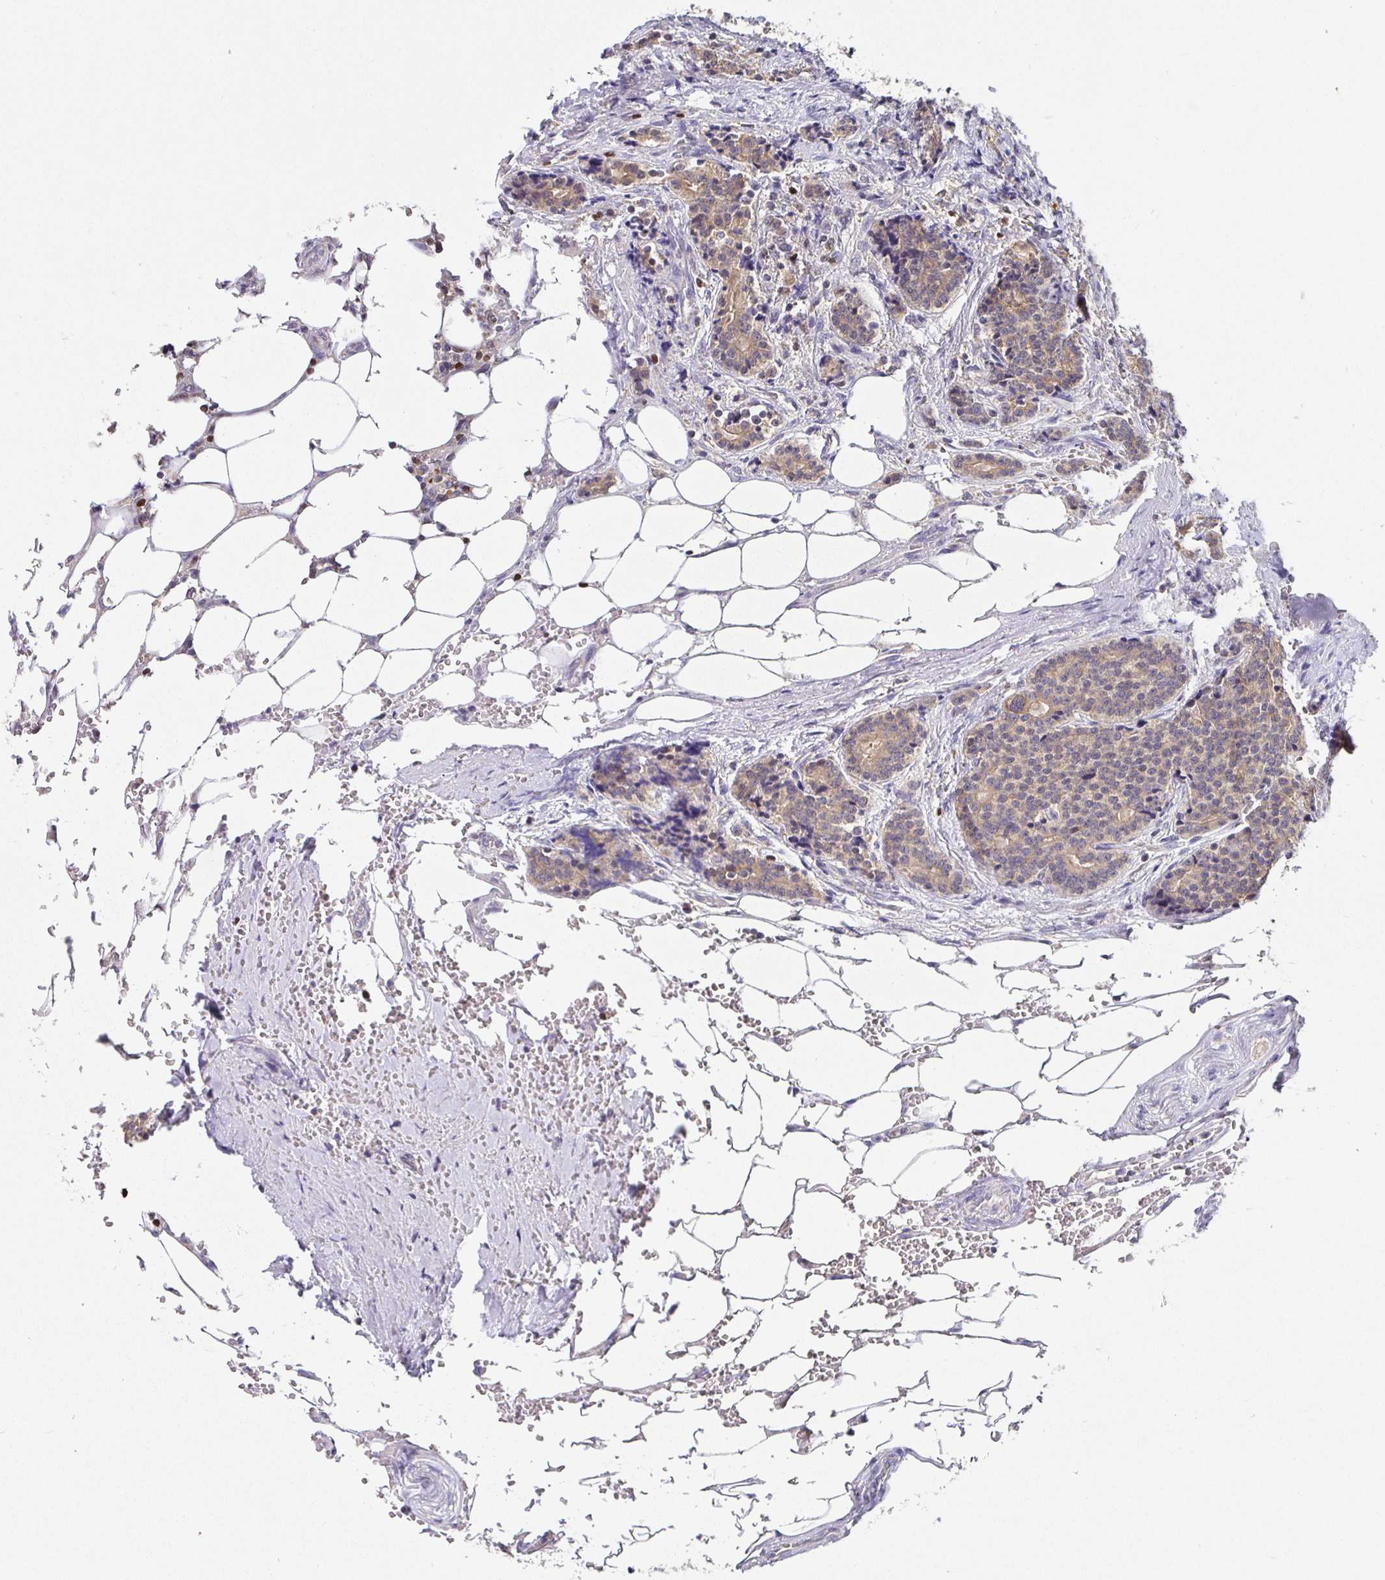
{"staining": {"intensity": "moderate", "quantity": ">75%", "location": "cytoplasmic/membranous"}, "tissue": "carcinoid", "cell_type": "Tumor cells", "image_type": "cancer", "snomed": [{"axis": "morphology", "description": "Carcinoid, malignant, NOS"}, {"axis": "topography", "description": "Small intestine"}], "caption": "DAB immunohistochemical staining of malignant carcinoid shows moderate cytoplasmic/membranous protein expression in about >75% of tumor cells. Ihc stains the protein in brown and the nuclei are stained blue.", "gene": "SATB1", "patient": {"sex": "female", "age": 73}}